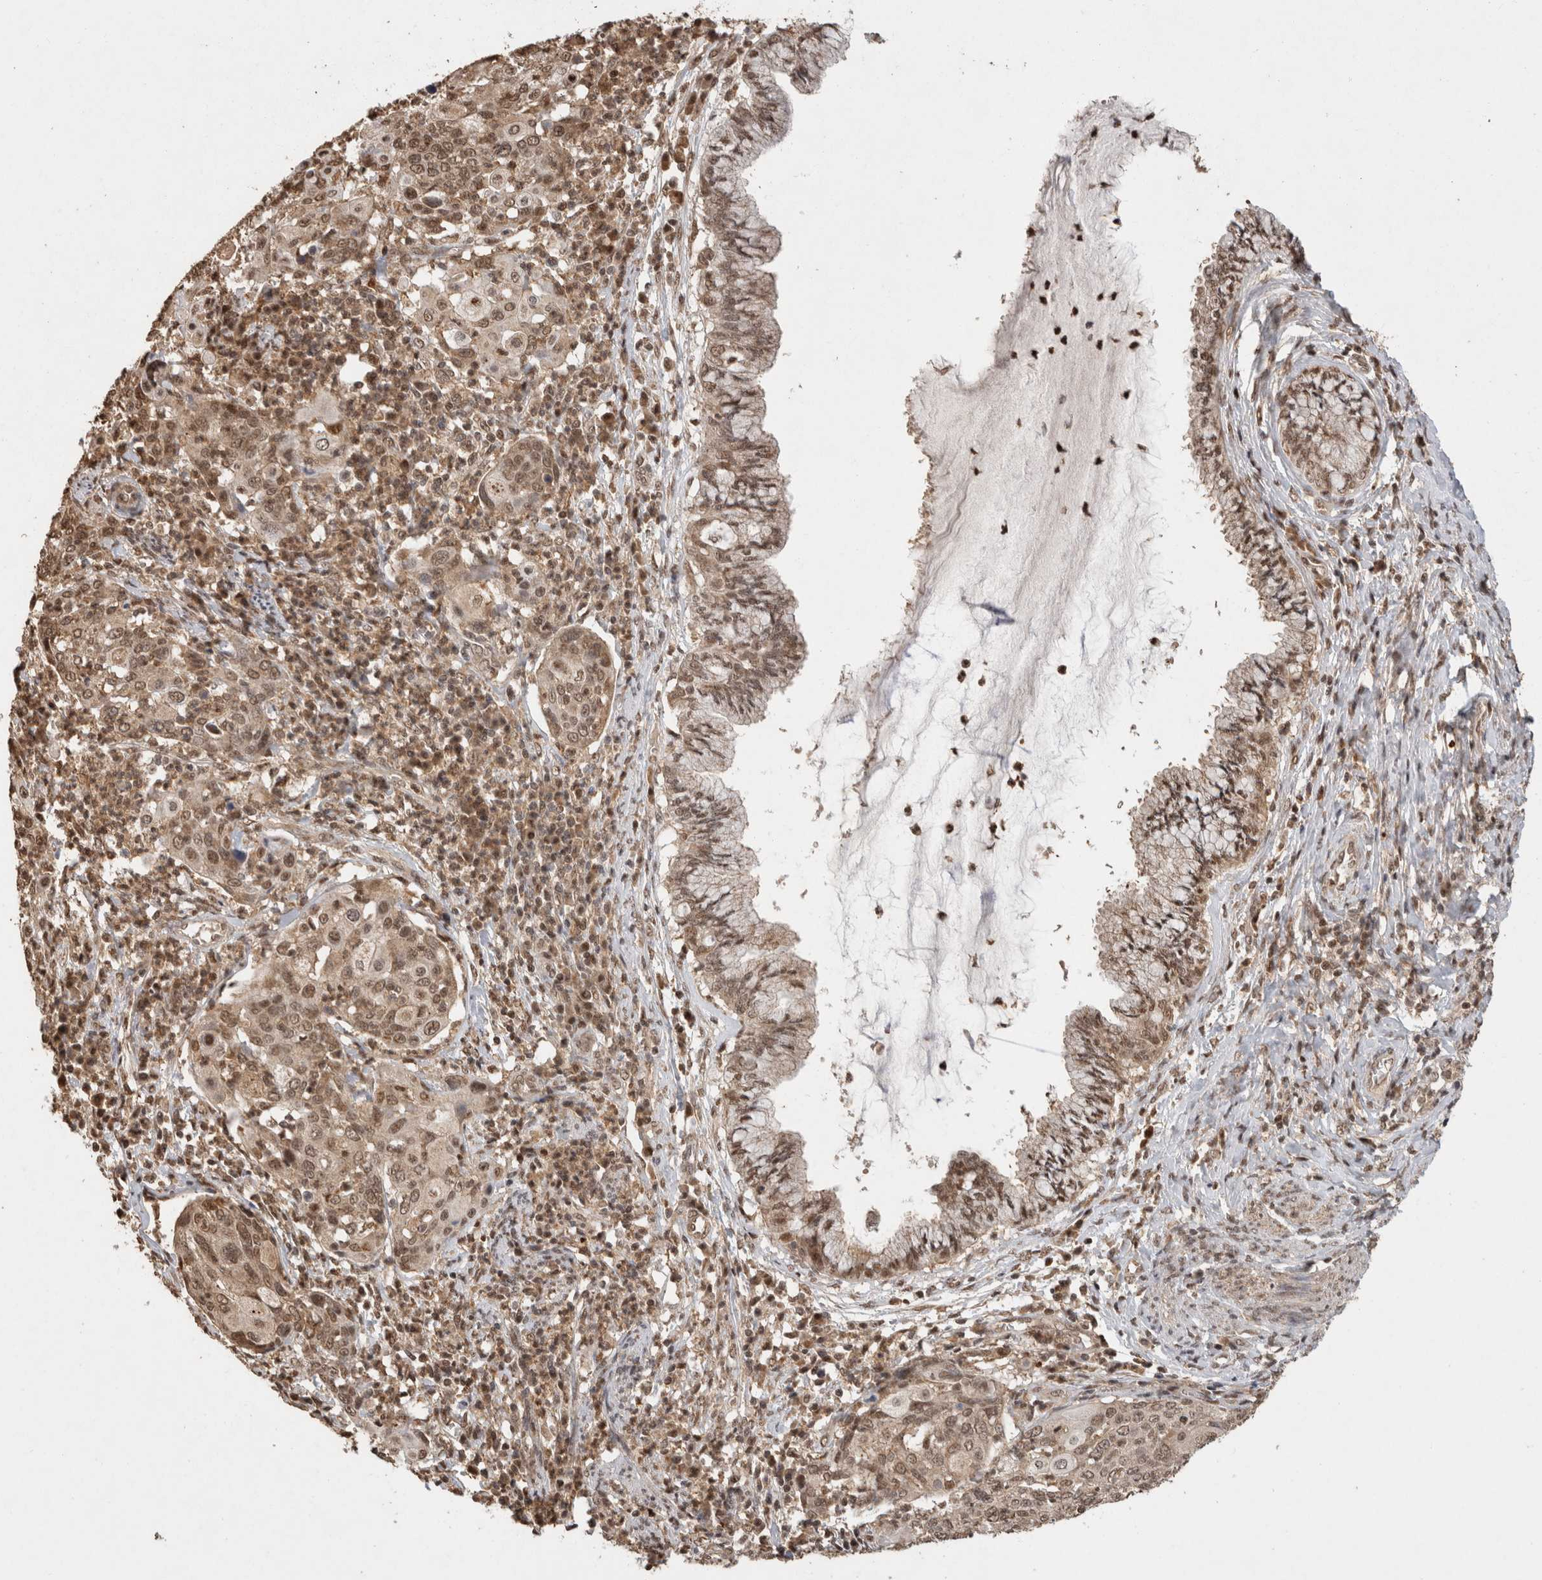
{"staining": {"intensity": "moderate", "quantity": ">75%", "location": "cytoplasmic/membranous,nuclear"}, "tissue": "cervical cancer", "cell_type": "Tumor cells", "image_type": "cancer", "snomed": [{"axis": "morphology", "description": "Squamous cell carcinoma, NOS"}, {"axis": "topography", "description": "Cervix"}], "caption": "This is an image of immunohistochemistry (IHC) staining of cervical cancer (squamous cell carcinoma), which shows moderate positivity in the cytoplasmic/membranous and nuclear of tumor cells.", "gene": "KEAP1", "patient": {"sex": "female", "age": 40}}